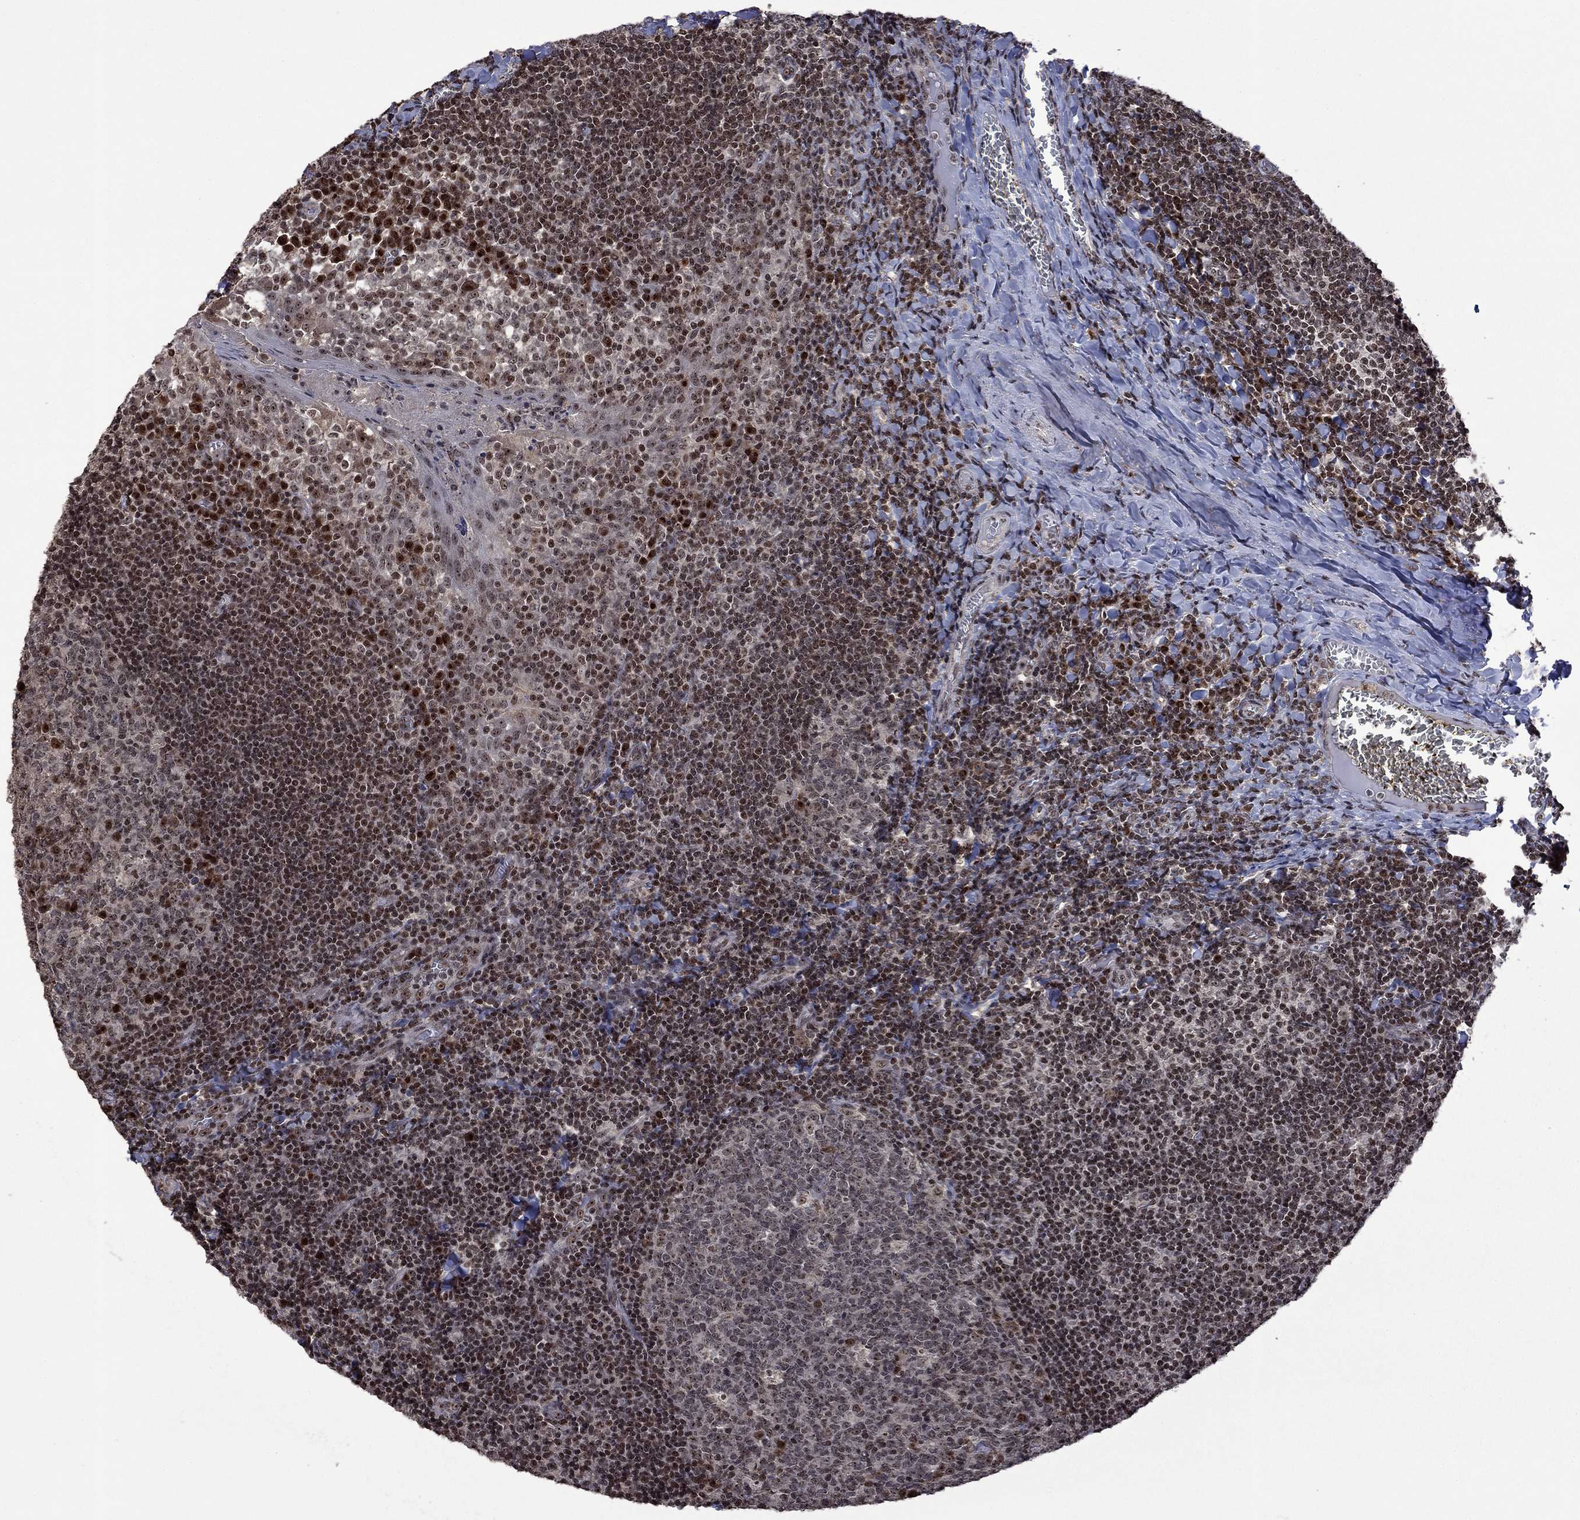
{"staining": {"intensity": "moderate", "quantity": "<25%", "location": "nuclear"}, "tissue": "tonsil", "cell_type": "Germinal center cells", "image_type": "normal", "snomed": [{"axis": "morphology", "description": "Normal tissue, NOS"}, {"axis": "topography", "description": "Tonsil"}], "caption": "Benign tonsil reveals moderate nuclear staining in approximately <25% of germinal center cells, visualized by immunohistochemistry.", "gene": "FBLL1", "patient": {"sex": "female", "age": 13}}